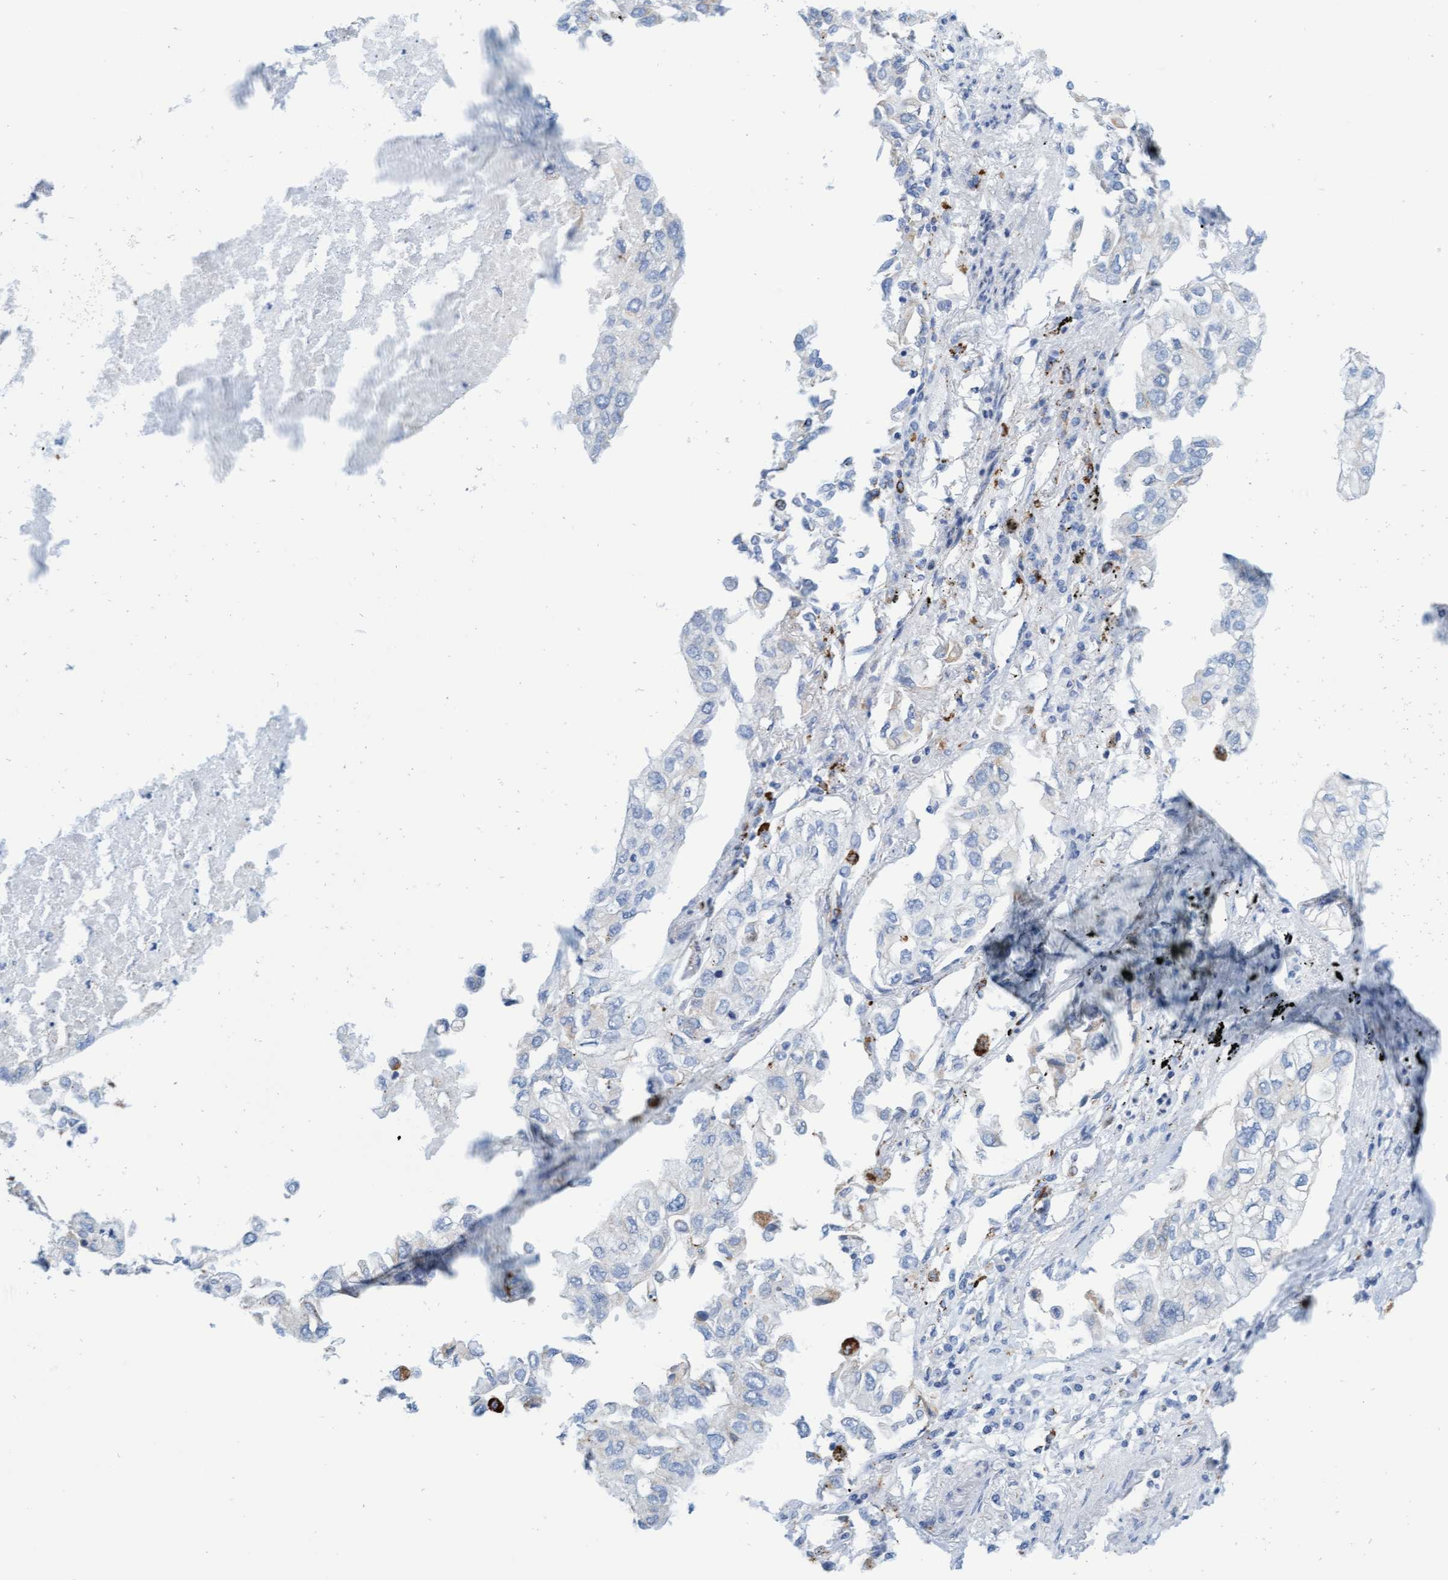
{"staining": {"intensity": "negative", "quantity": "none", "location": "none"}, "tissue": "lung cancer", "cell_type": "Tumor cells", "image_type": "cancer", "snomed": [{"axis": "morphology", "description": "Inflammation, NOS"}, {"axis": "morphology", "description": "Adenocarcinoma, NOS"}, {"axis": "topography", "description": "Lung"}], "caption": "This is a image of immunohistochemistry (IHC) staining of lung cancer (adenocarcinoma), which shows no expression in tumor cells.", "gene": "SGSH", "patient": {"sex": "male", "age": 63}}